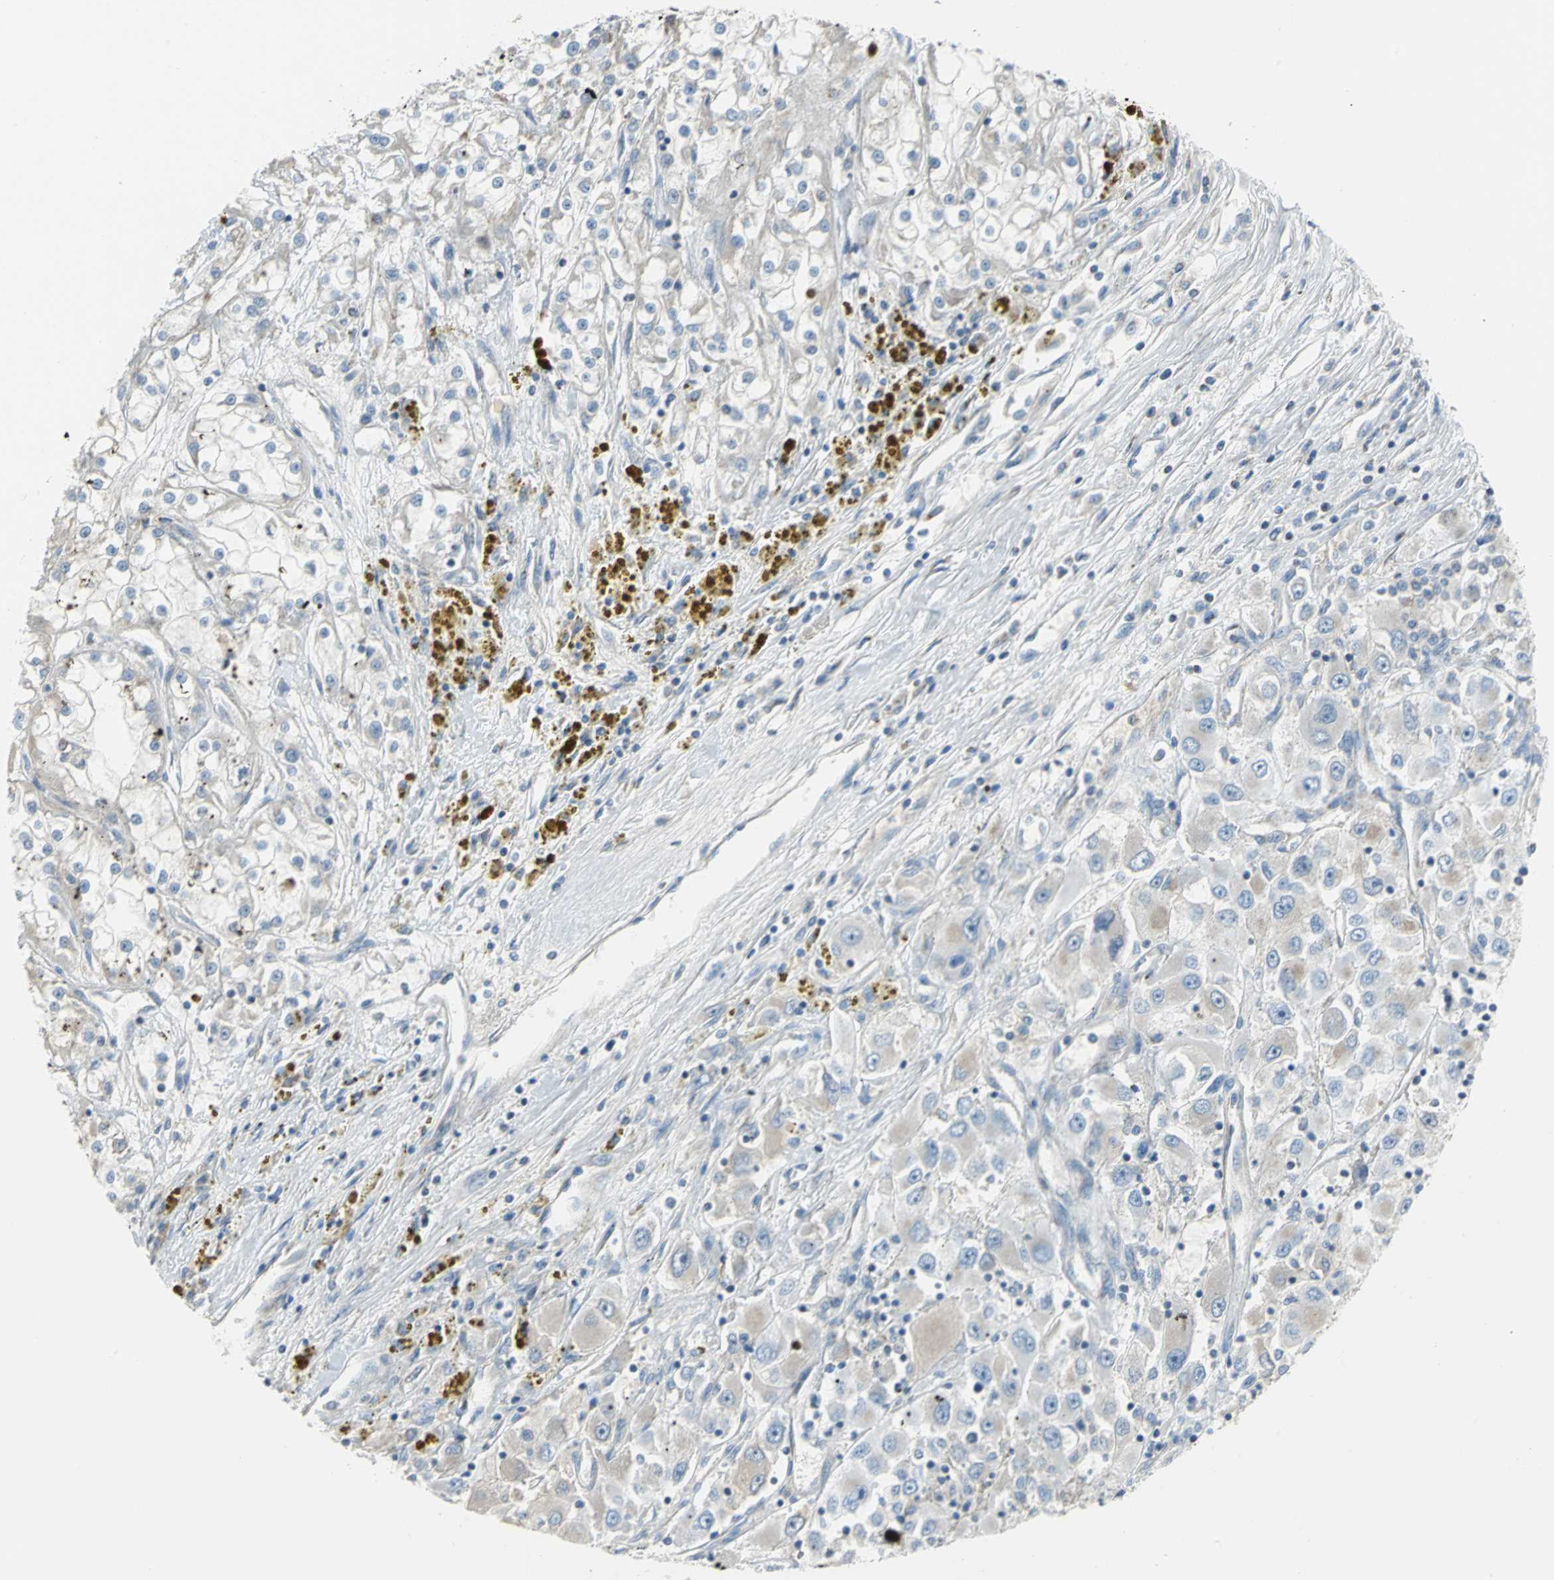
{"staining": {"intensity": "weak", "quantity": "25%-75%", "location": "cytoplasmic/membranous"}, "tissue": "renal cancer", "cell_type": "Tumor cells", "image_type": "cancer", "snomed": [{"axis": "morphology", "description": "Adenocarcinoma, NOS"}, {"axis": "topography", "description": "Kidney"}], "caption": "About 25%-75% of tumor cells in human renal cancer display weak cytoplasmic/membranous protein positivity as visualized by brown immunohistochemical staining.", "gene": "ALOX15", "patient": {"sex": "female", "age": 52}}